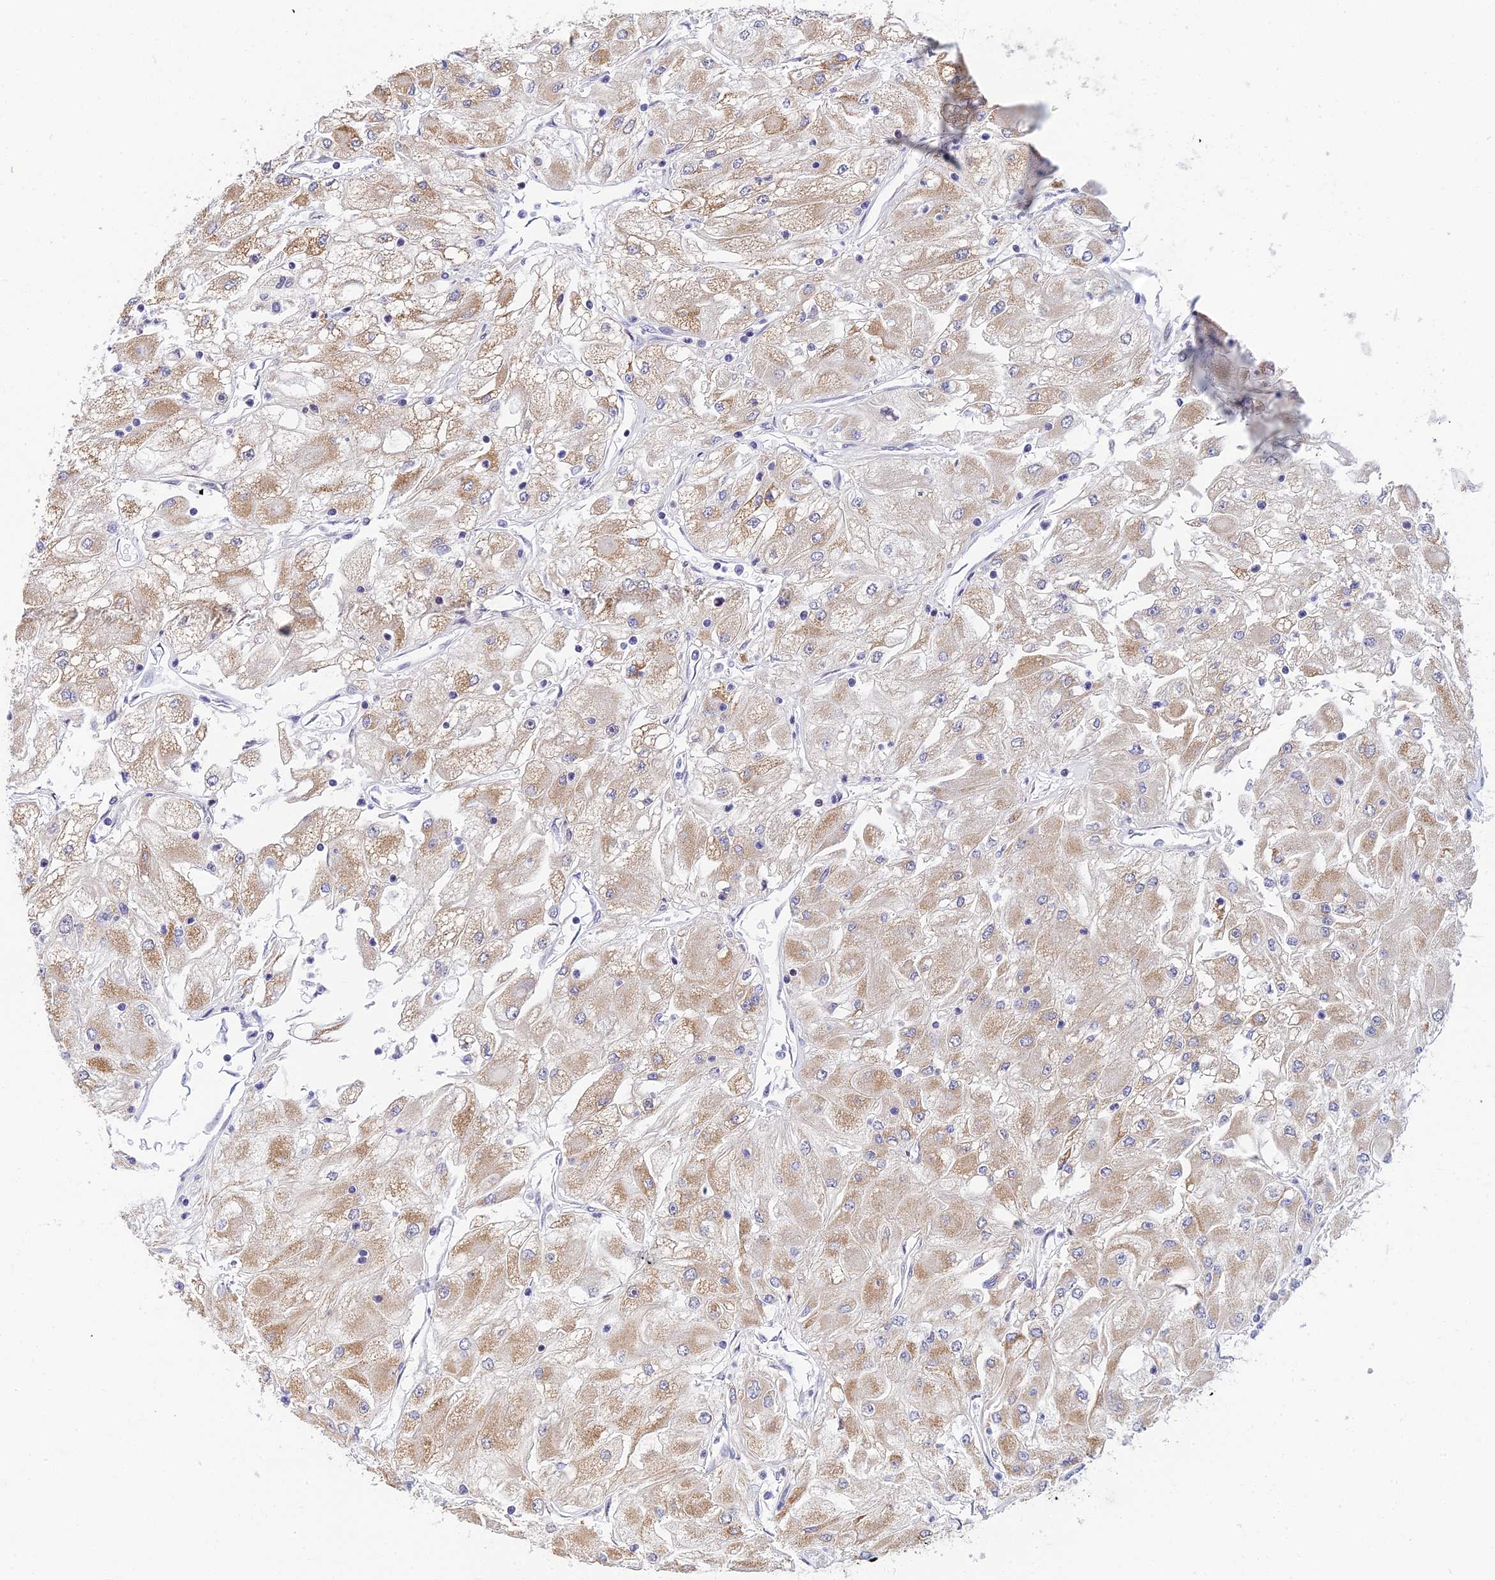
{"staining": {"intensity": "weak", "quantity": ">75%", "location": "cytoplasmic/membranous"}, "tissue": "renal cancer", "cell_type": "Tumor cells", "image_type": "cancer", "snomed": [{"axis": "morphology", "description": "Adenocarcinoma, NOS"}, {"axis": "topography", "description": "Kidney"}], "caption": "A photomicrograph showing weak cytoplasmic/membranous staining in about >75% of tumor cells in renal adenocarcinoma, as visualized by brown immunohistochemical staining.", "gene": "ELOA2", "patient": {"sex": "male", "age": 80}}